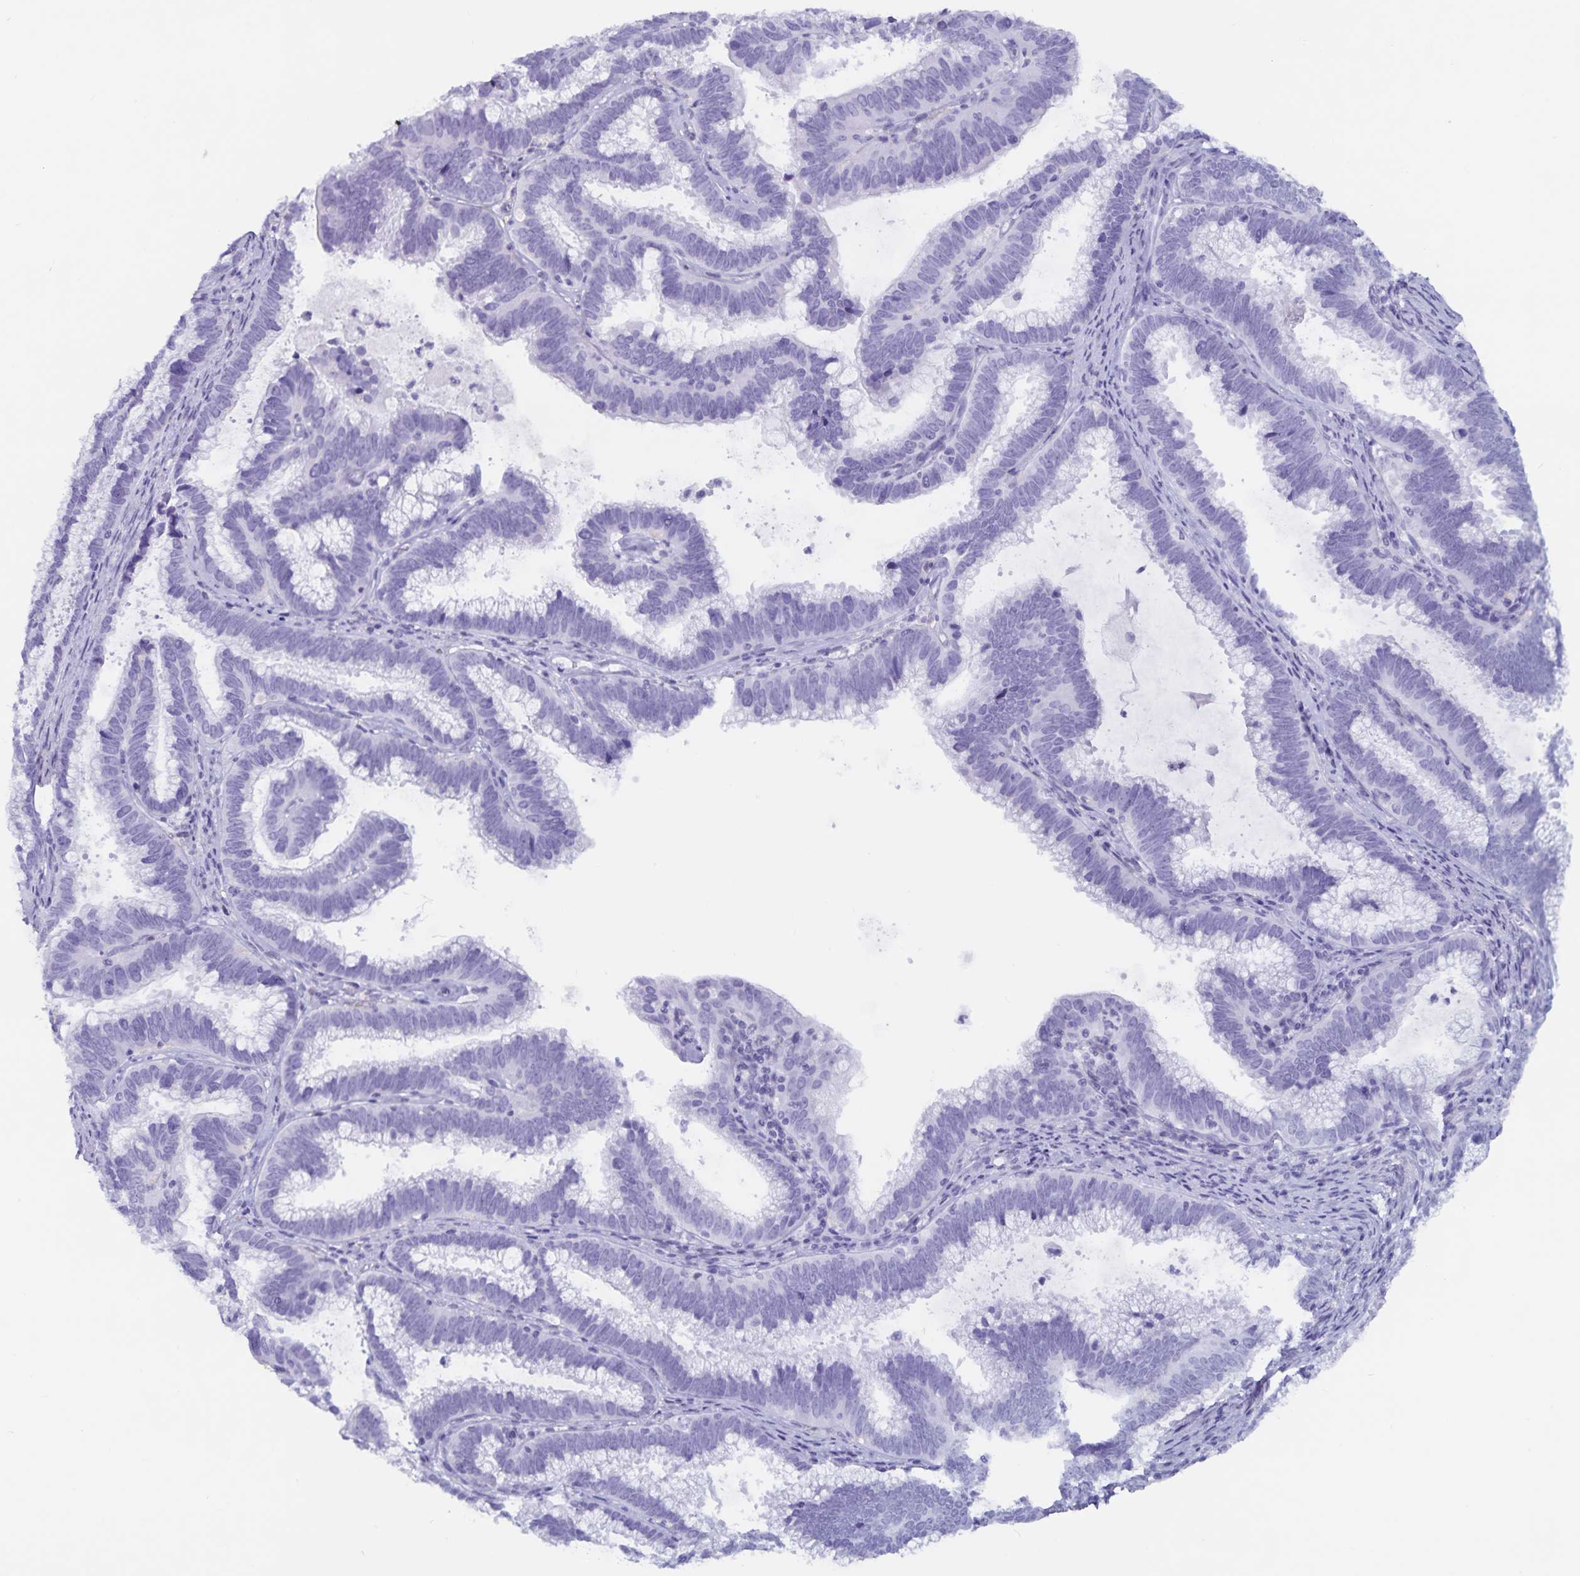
{"staining": {"intensity": "negative", "quantity": "none", "location": "none"}, "tissue": "cervical cancer", "cell_type": "Tumor cells", "image_type": "cancer", "snomed": [{"axis": "morphology", "description": "Adenocarcinoma, NOS"}, {"axis": "topography", "description": "Cervix"}], "caption": "This is an IHC histopathology image of human adenocarcinoma (cervical). There is no positivity in tumor cells.", "gene": "GPR137", "patient": {"sex": "female", "age": 61}}